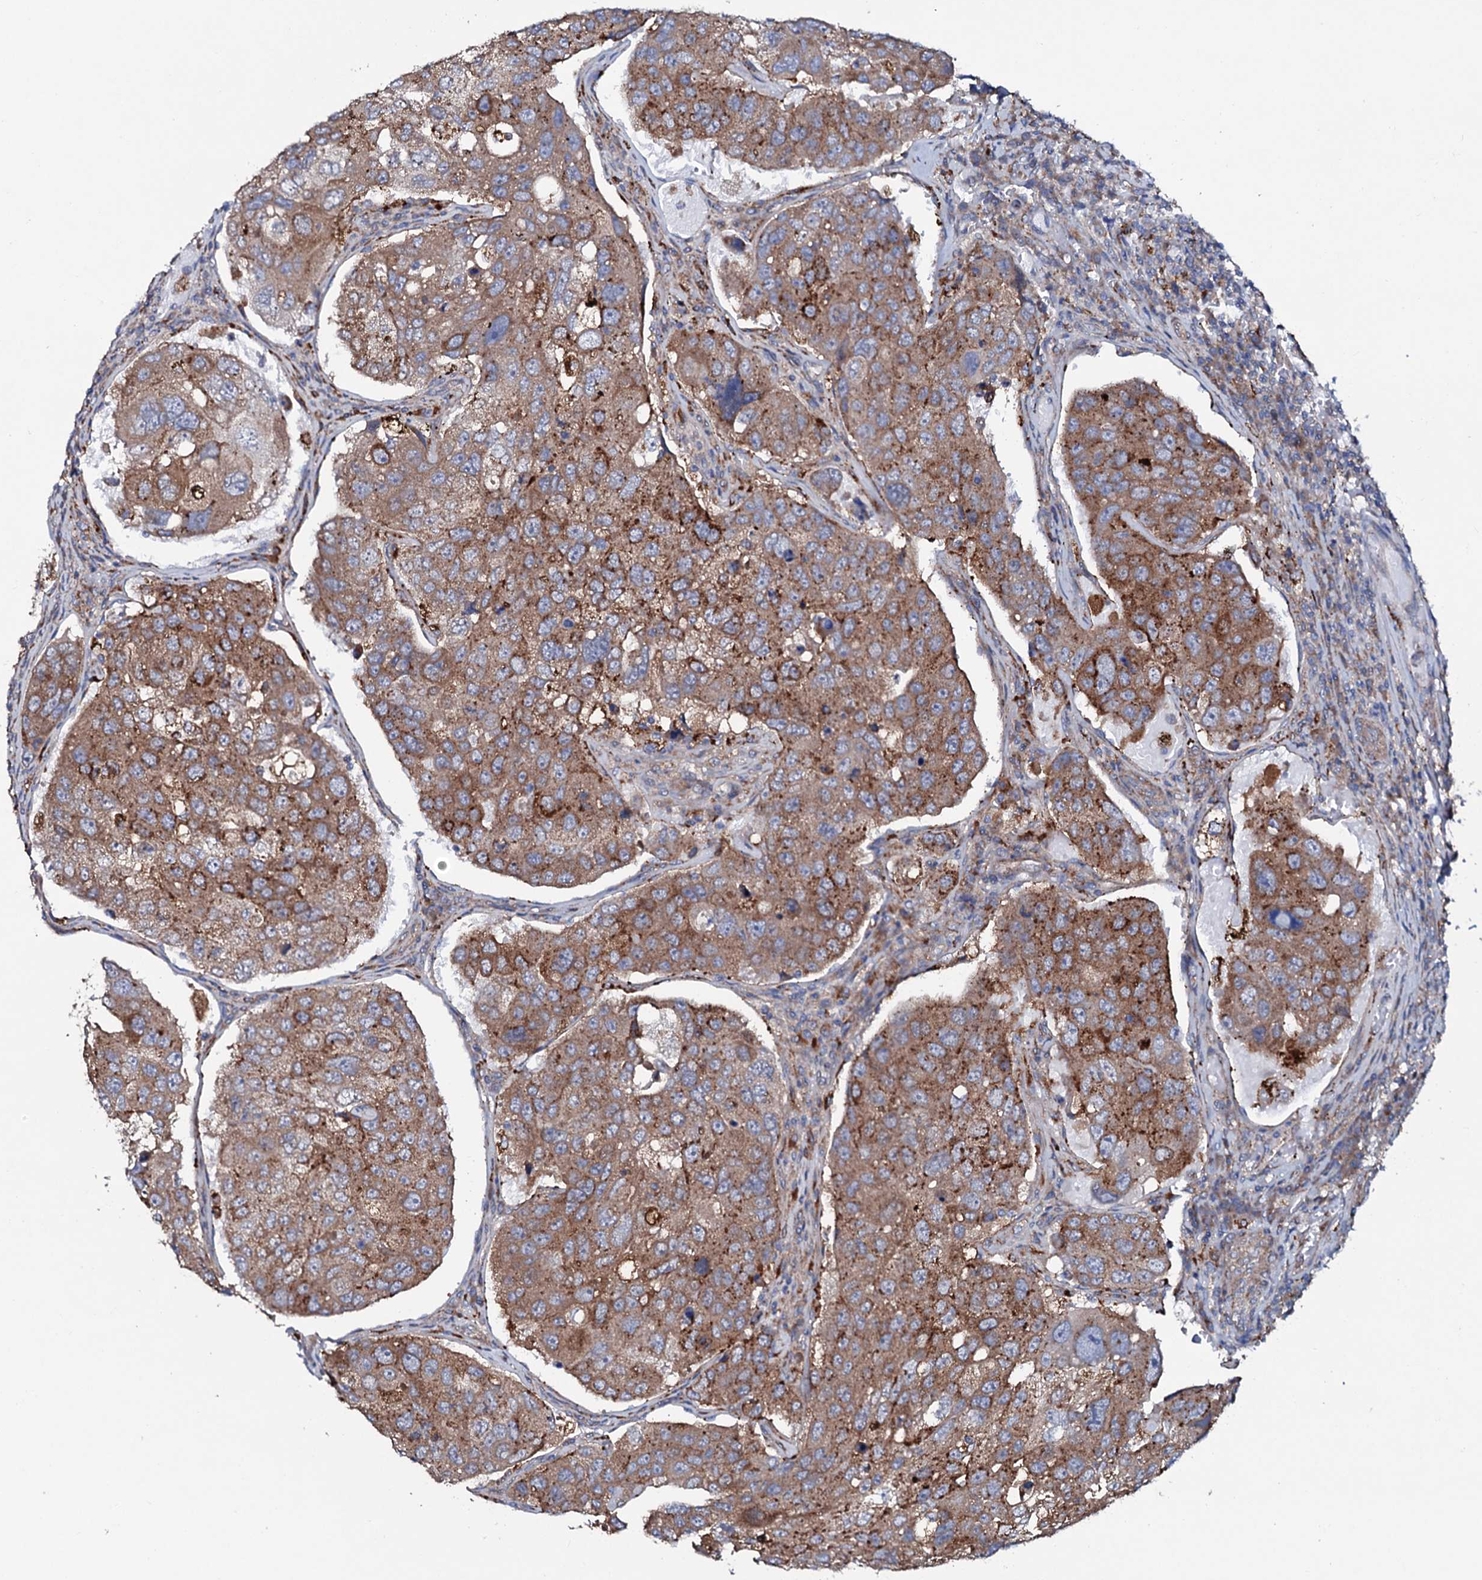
{"staining": {"intensity": "moderate", "quantity": ">75%", "location": "cytoplasmic/membranous"}, "tissue": "urothelial cancer", "cell_type": "Tumor cells", "image_type": "cancer", "snomed": [{"axis": "morphology", "description": "Urothelial carcinoma, High grade"}, {"axis": "topography", "description": "Lymph node"}, {"axis": "topography", "description": "Urinary bladder"}], "caption": "There is medium levels of moderate cytoplasmic/membranous expression in tumor cells of urothelial cancer, as demonstrated by immunohistochemical staining (brown color).", "gene": "P2RX4", "patient": {"sex": "male", "age": 51}}